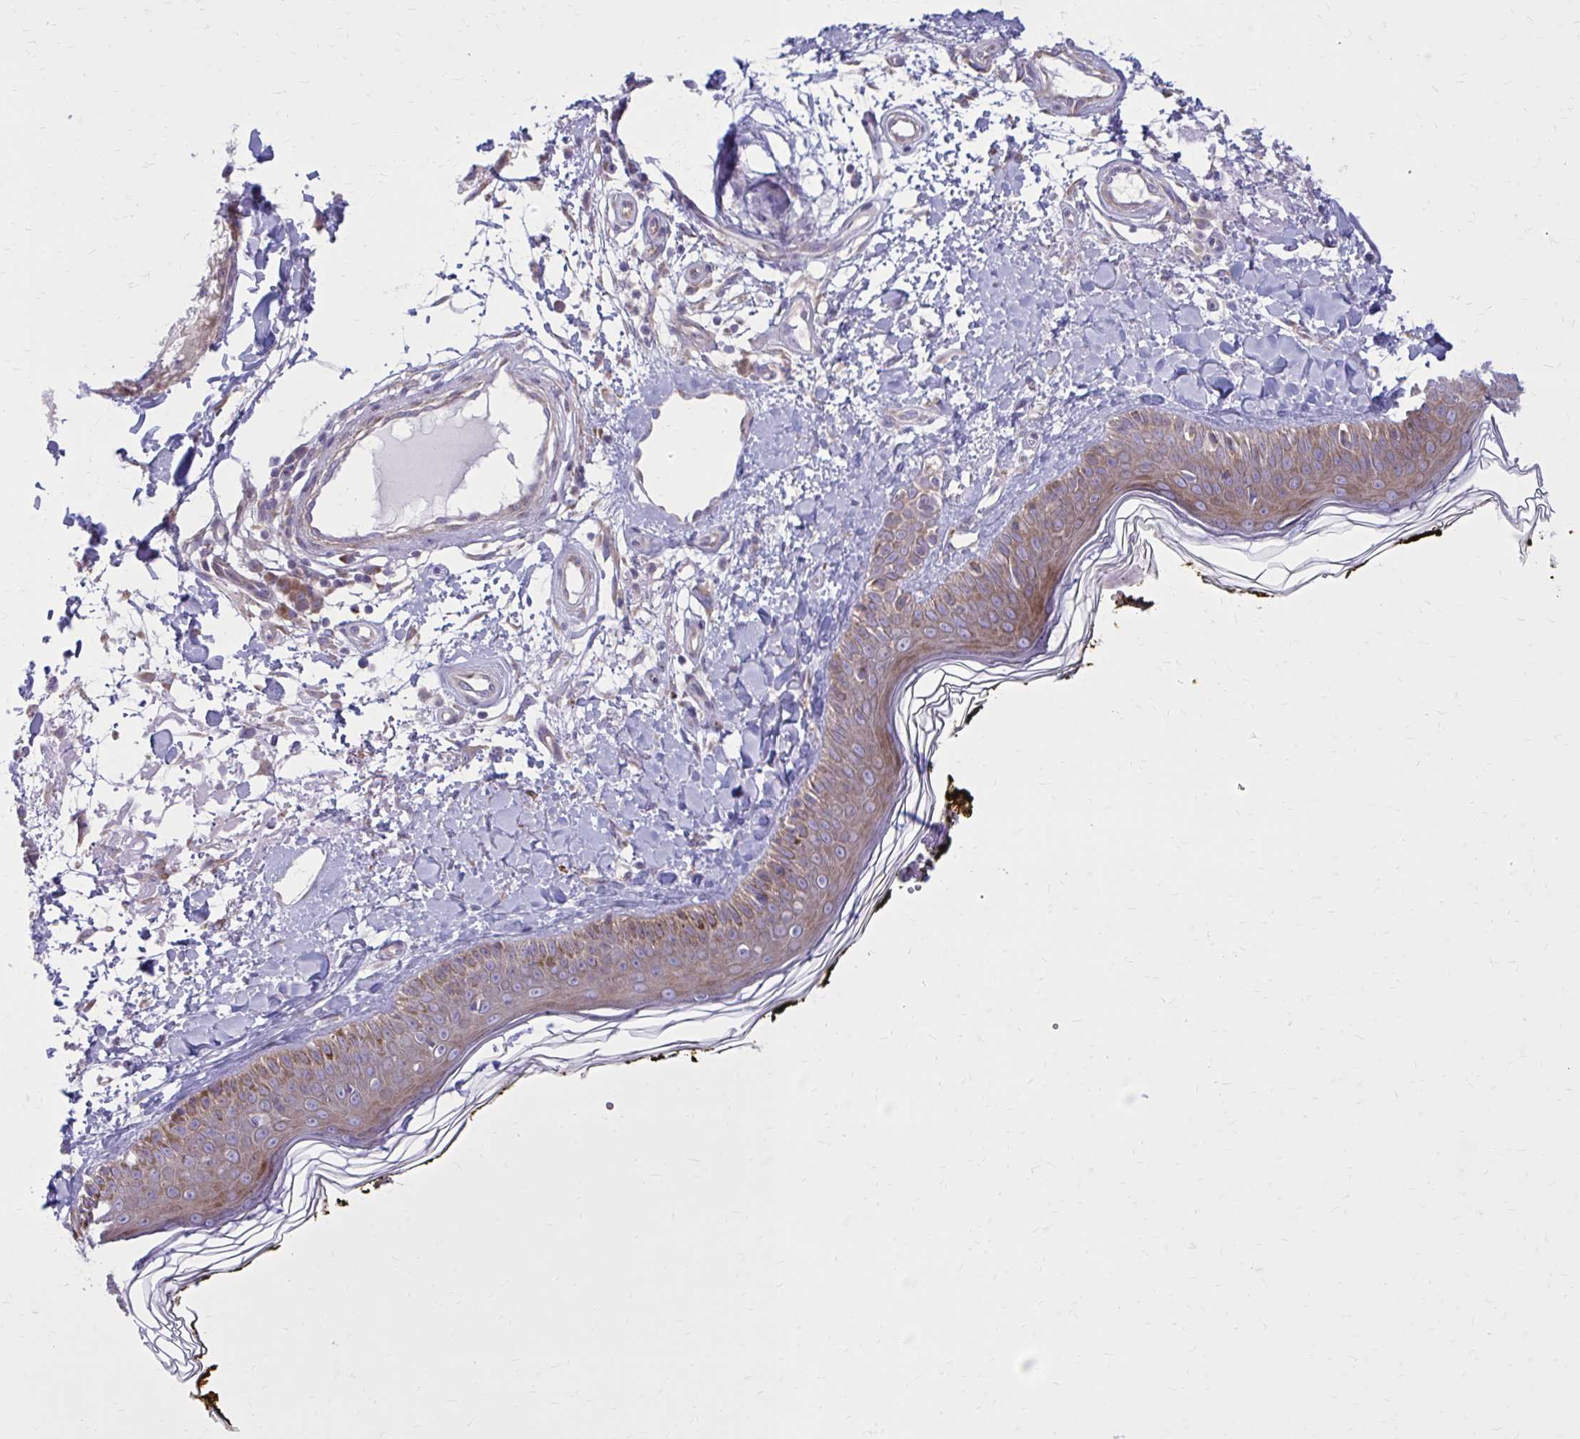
{"staining": {"intensity": "negative", "quantity": "none", "location": "none"}, "tissue": "skin", "cell_type": "Fibroblasts", "image_type": "normal", "snomed": [{"axis": "morphology", "description": "Normal tissue, NOS"}, {"axis": "topography", "description": "Skin"}], "caption": "This is a micrograph of IHC staining of normal skin, which shows no staining in fibroblasts. (DAB (3,3'-diaminobenzidine) immunohistochemistry (IHC) visualized using brightfield microscopy, high magnification).", "gene": "GIGYF2", "patient": {"sex": "male", "age": 76}}